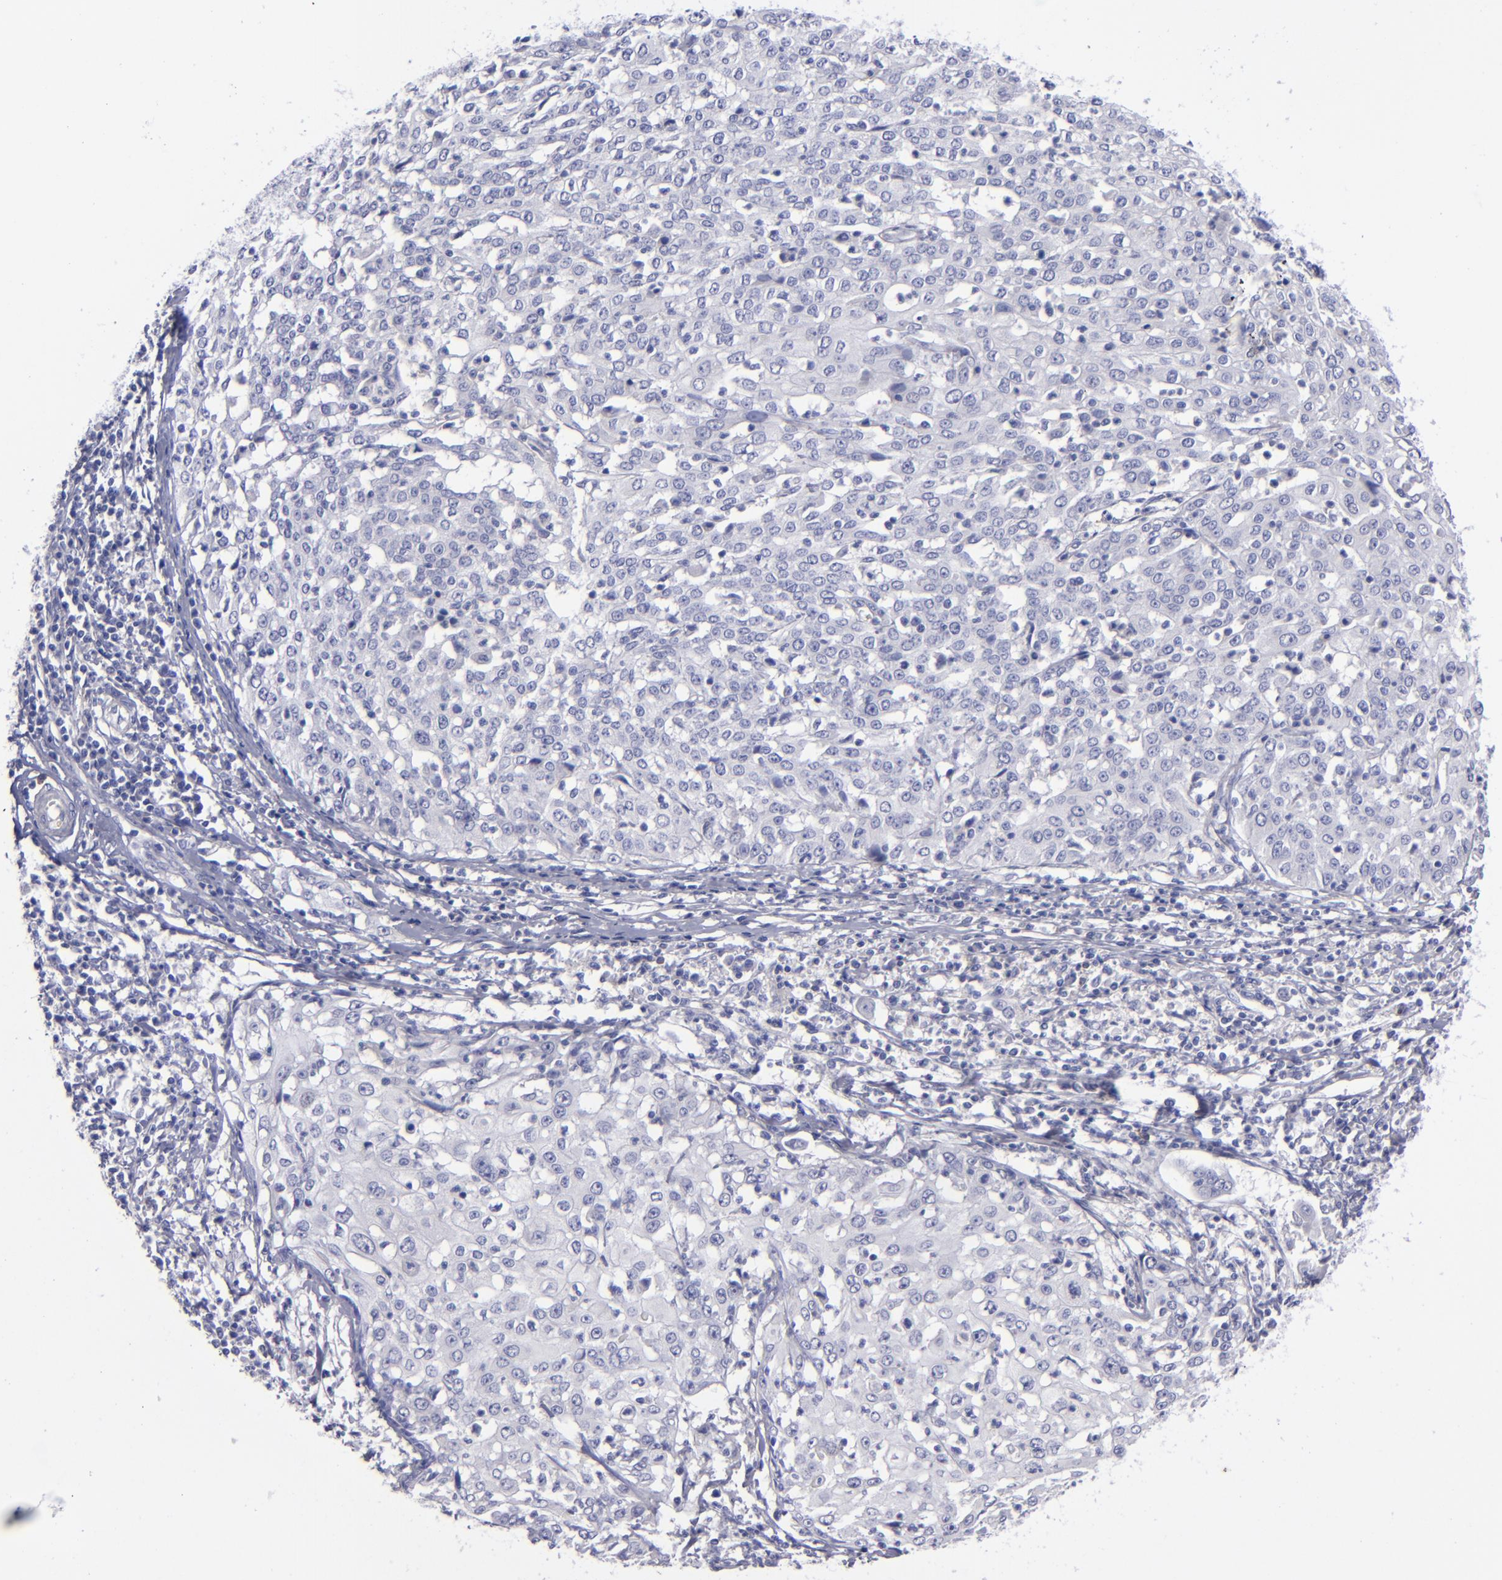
{"staining": {"intensity": "negative", "quantity": "none", "location": "none"}, "tissue": "cervical cancer", "cell_type": "Tumor cells", "image_type": "cancer", "snomed": [{"axis": "morphology", "description": "Squamous cell carcinoma, NOS"}, {"axis": "topography", "description": "Cervix"}], "caption": "This is an immunohistochemistry micrograph of human cervical cancer. There is no positivity in tumor cells.", "gene": "CD22", "patient": {"sex": "female", "age": 39}}